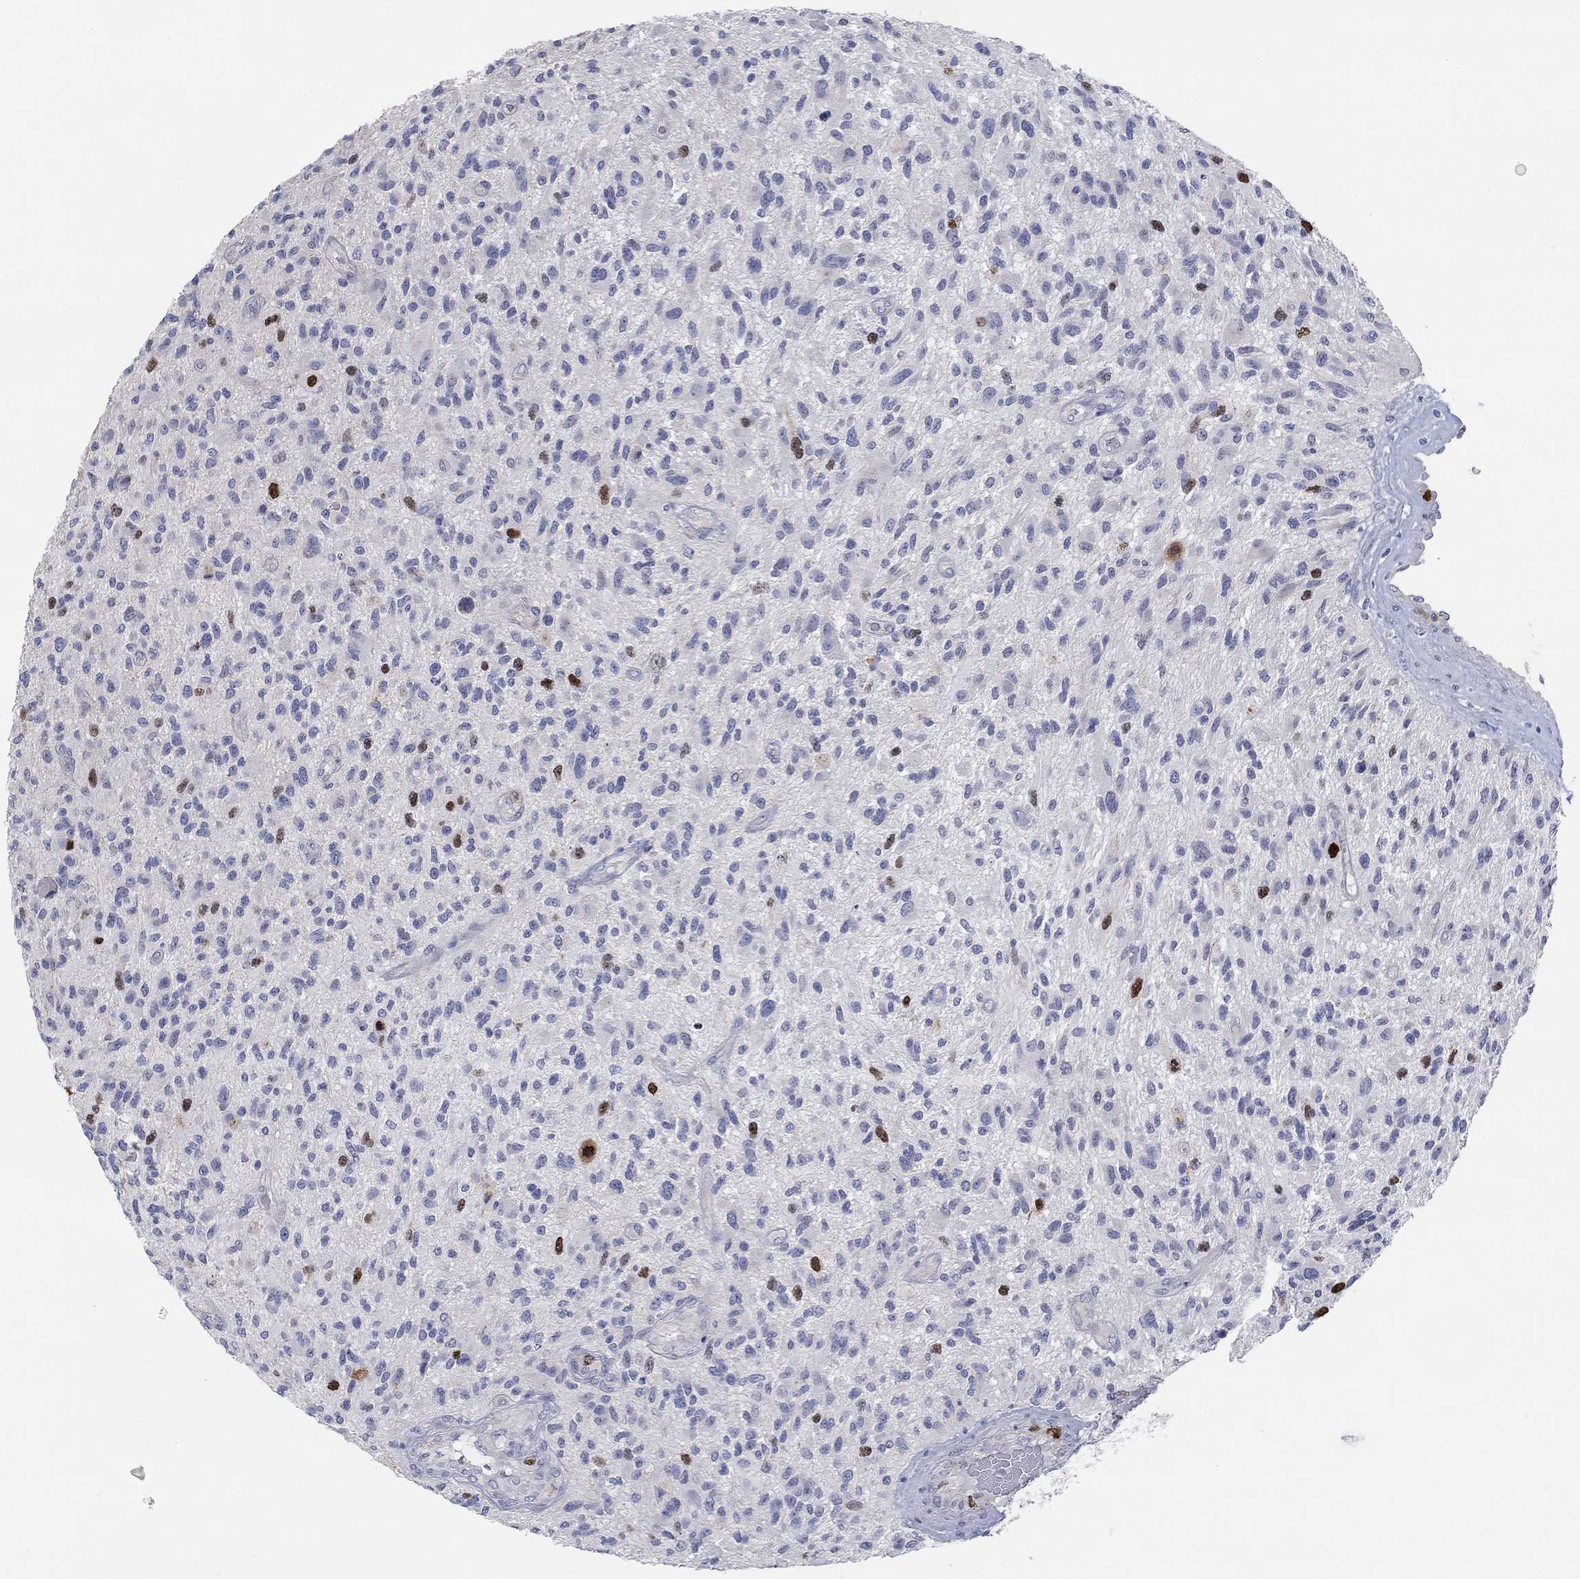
{"staining": {"intensity": "strong", "quantity": "<25%", "location": "nuclear"}, "tissue": "glioma", "cell_type": "Tumor cells", "image_type": "cancer", "snomed": [{"axis": "morphology", "description": "Glioma, malignant, High grade"}, {"axis": "topography", "description": "Brain"}], "caption": "The histopathology image reveals staining of glioma, revealing strong nuclear protein positivity (brown color) within tumor cells.", "gene": "PRC1", "patient": {"sex": "male", "age": 47}}